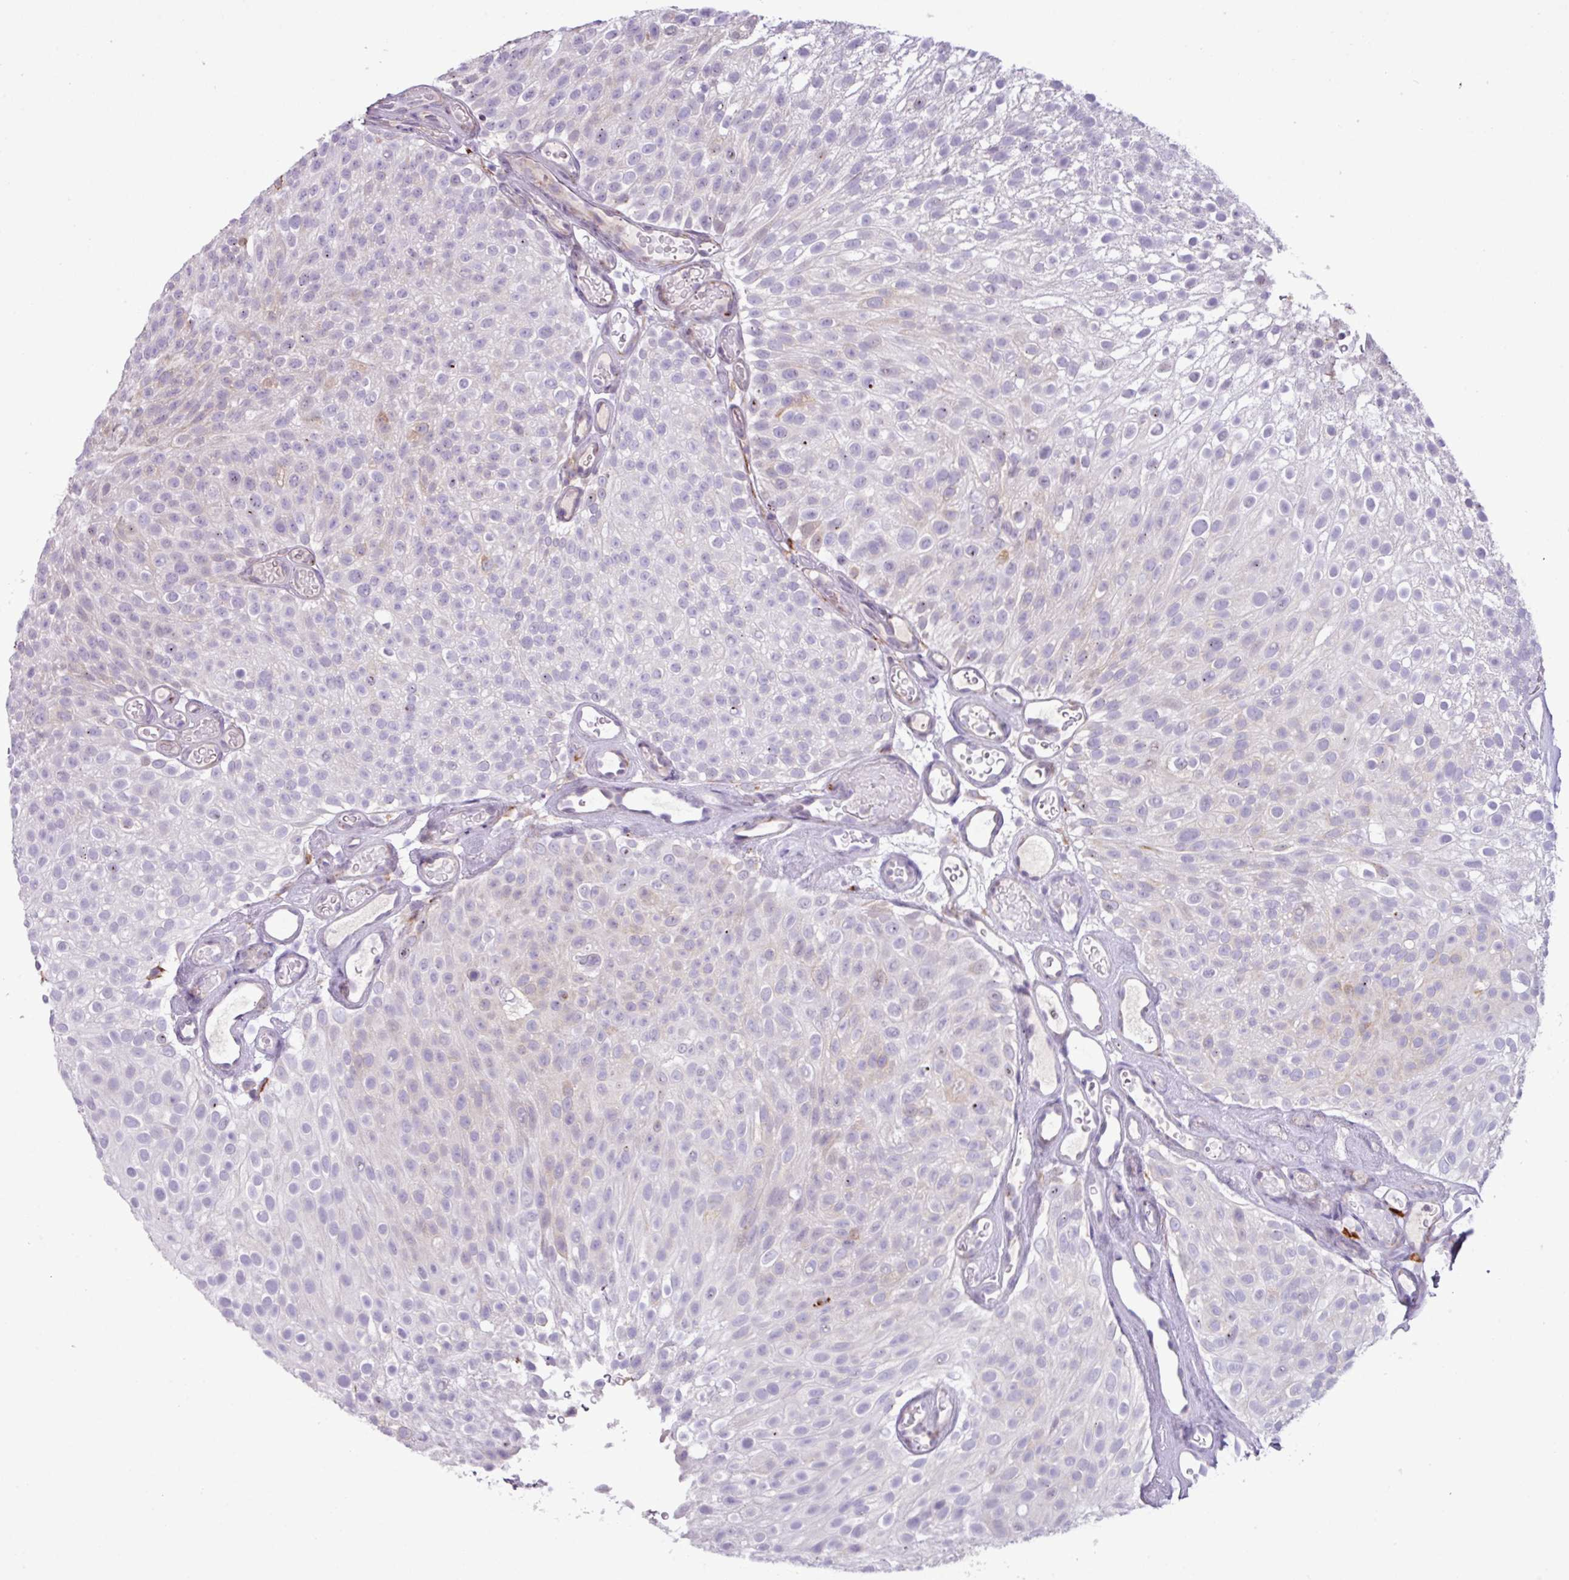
{"staining": {"intensity": "negative", "quantity": "none", "location": "none"}, "tissue": "urothelial cancer", "cell_type": "Tumor cells", "image_type": "cancer", "snomed": [{"axis": "morphology", "description": "Urothelial carcinoma, Low grade"}, {"axis": "topography", "description": "Urinary bladder"}], "caption": "Immunohistochemistry (IHC) of human urothelial cancer reveals no expression in tumor cells.", "gene": "RGS21", "patient": {"sex": "male", "age": 78}}